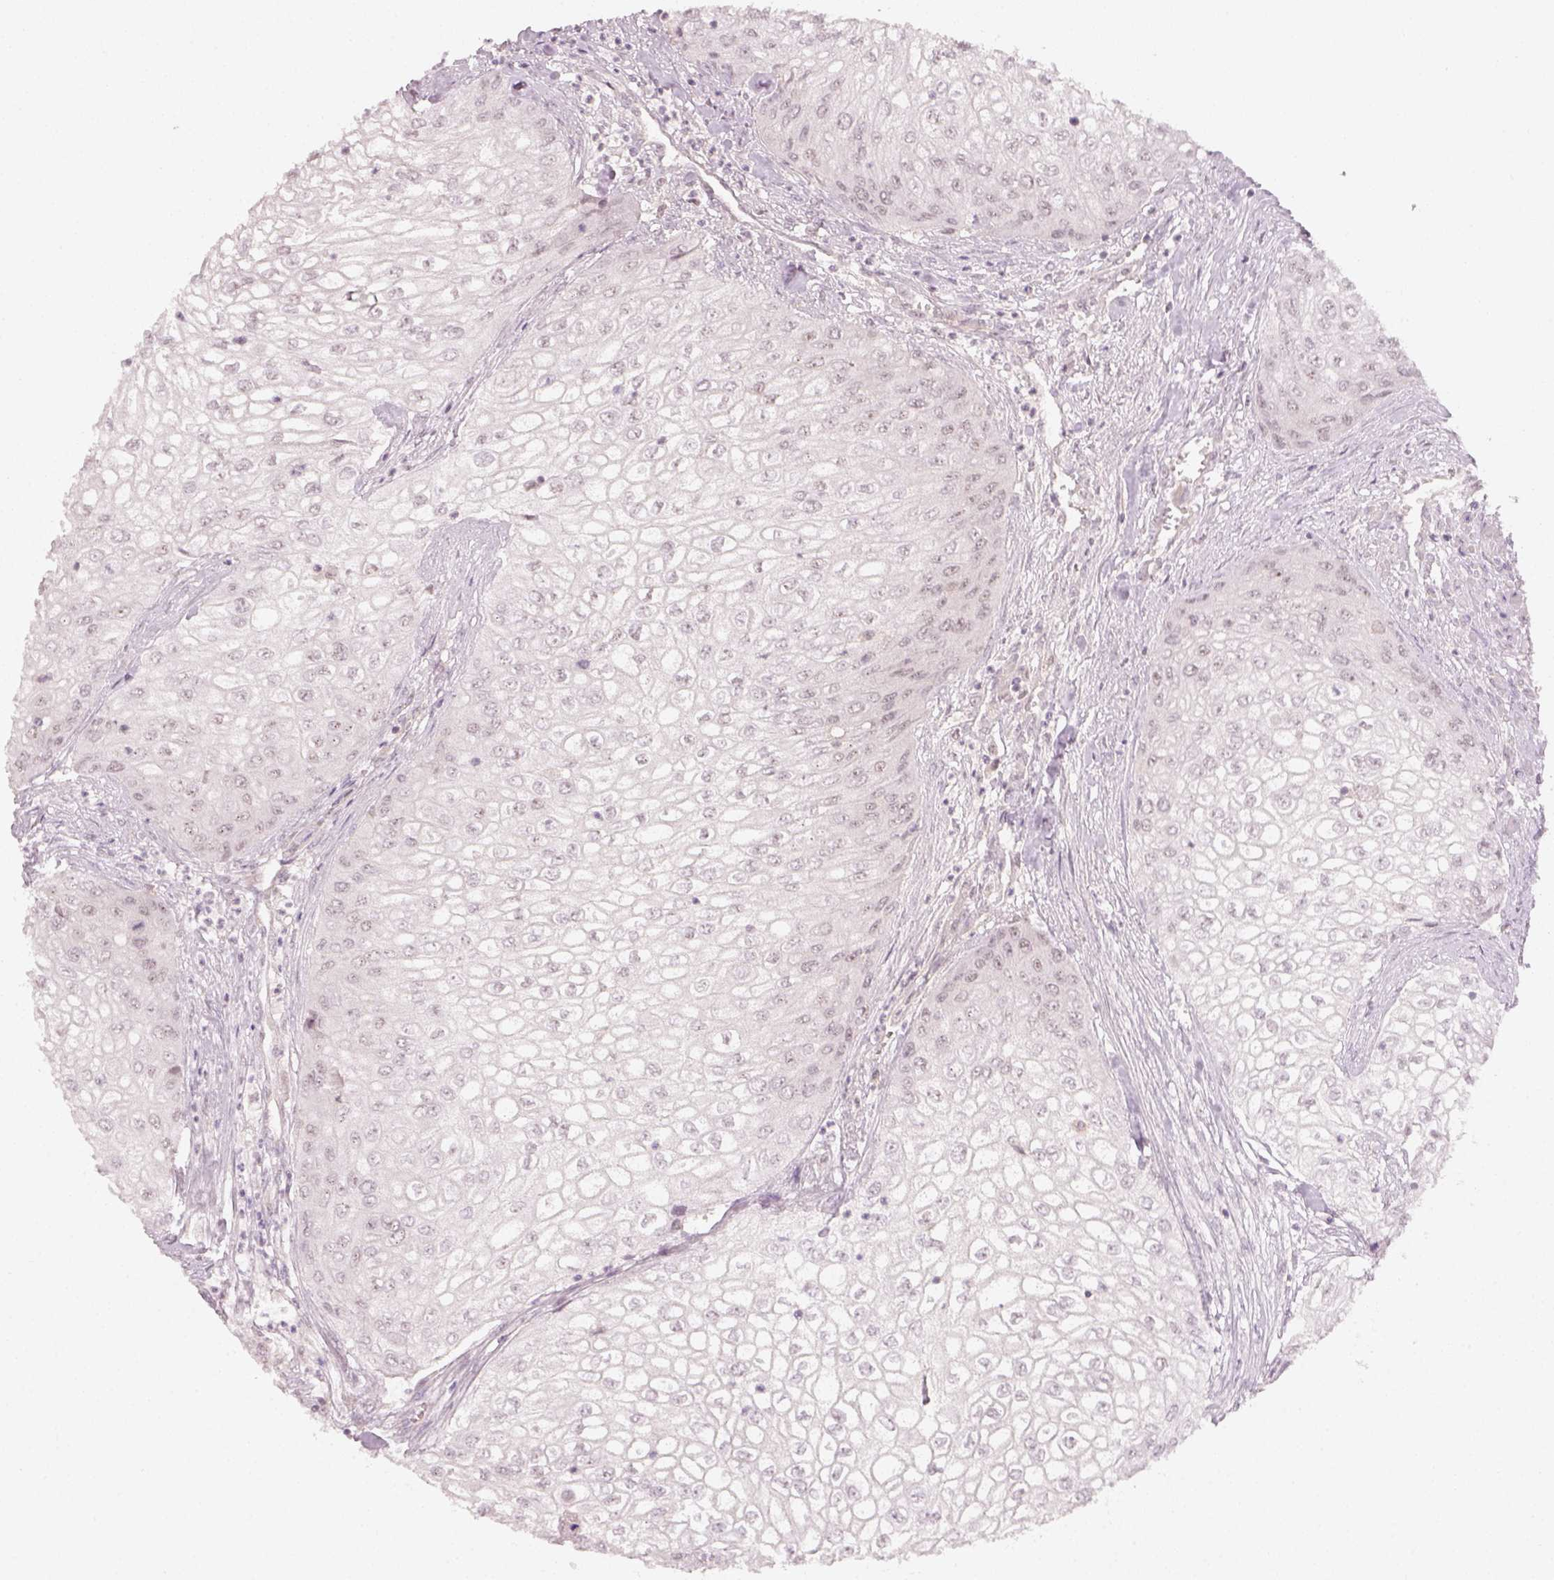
{"staining": {"intensity": "negative", "quantity": "none", "location": "none"}, "tissue": "urothelial cancer", "cell_type": "Tumor cells", "image_type": "cancer", "snomed": [{"axis": "morphology", "description": "Urothelial carcinoma, High grade"}, {"axis": "topography", "description": "Urinary bladder"}], "caption": "Protein analysis of urothelial carcinoma (high-grade) exhibits no significant expression in tumor cells.", "gene": "EAF2", "patient": {"sex": "male", "age": 62}}